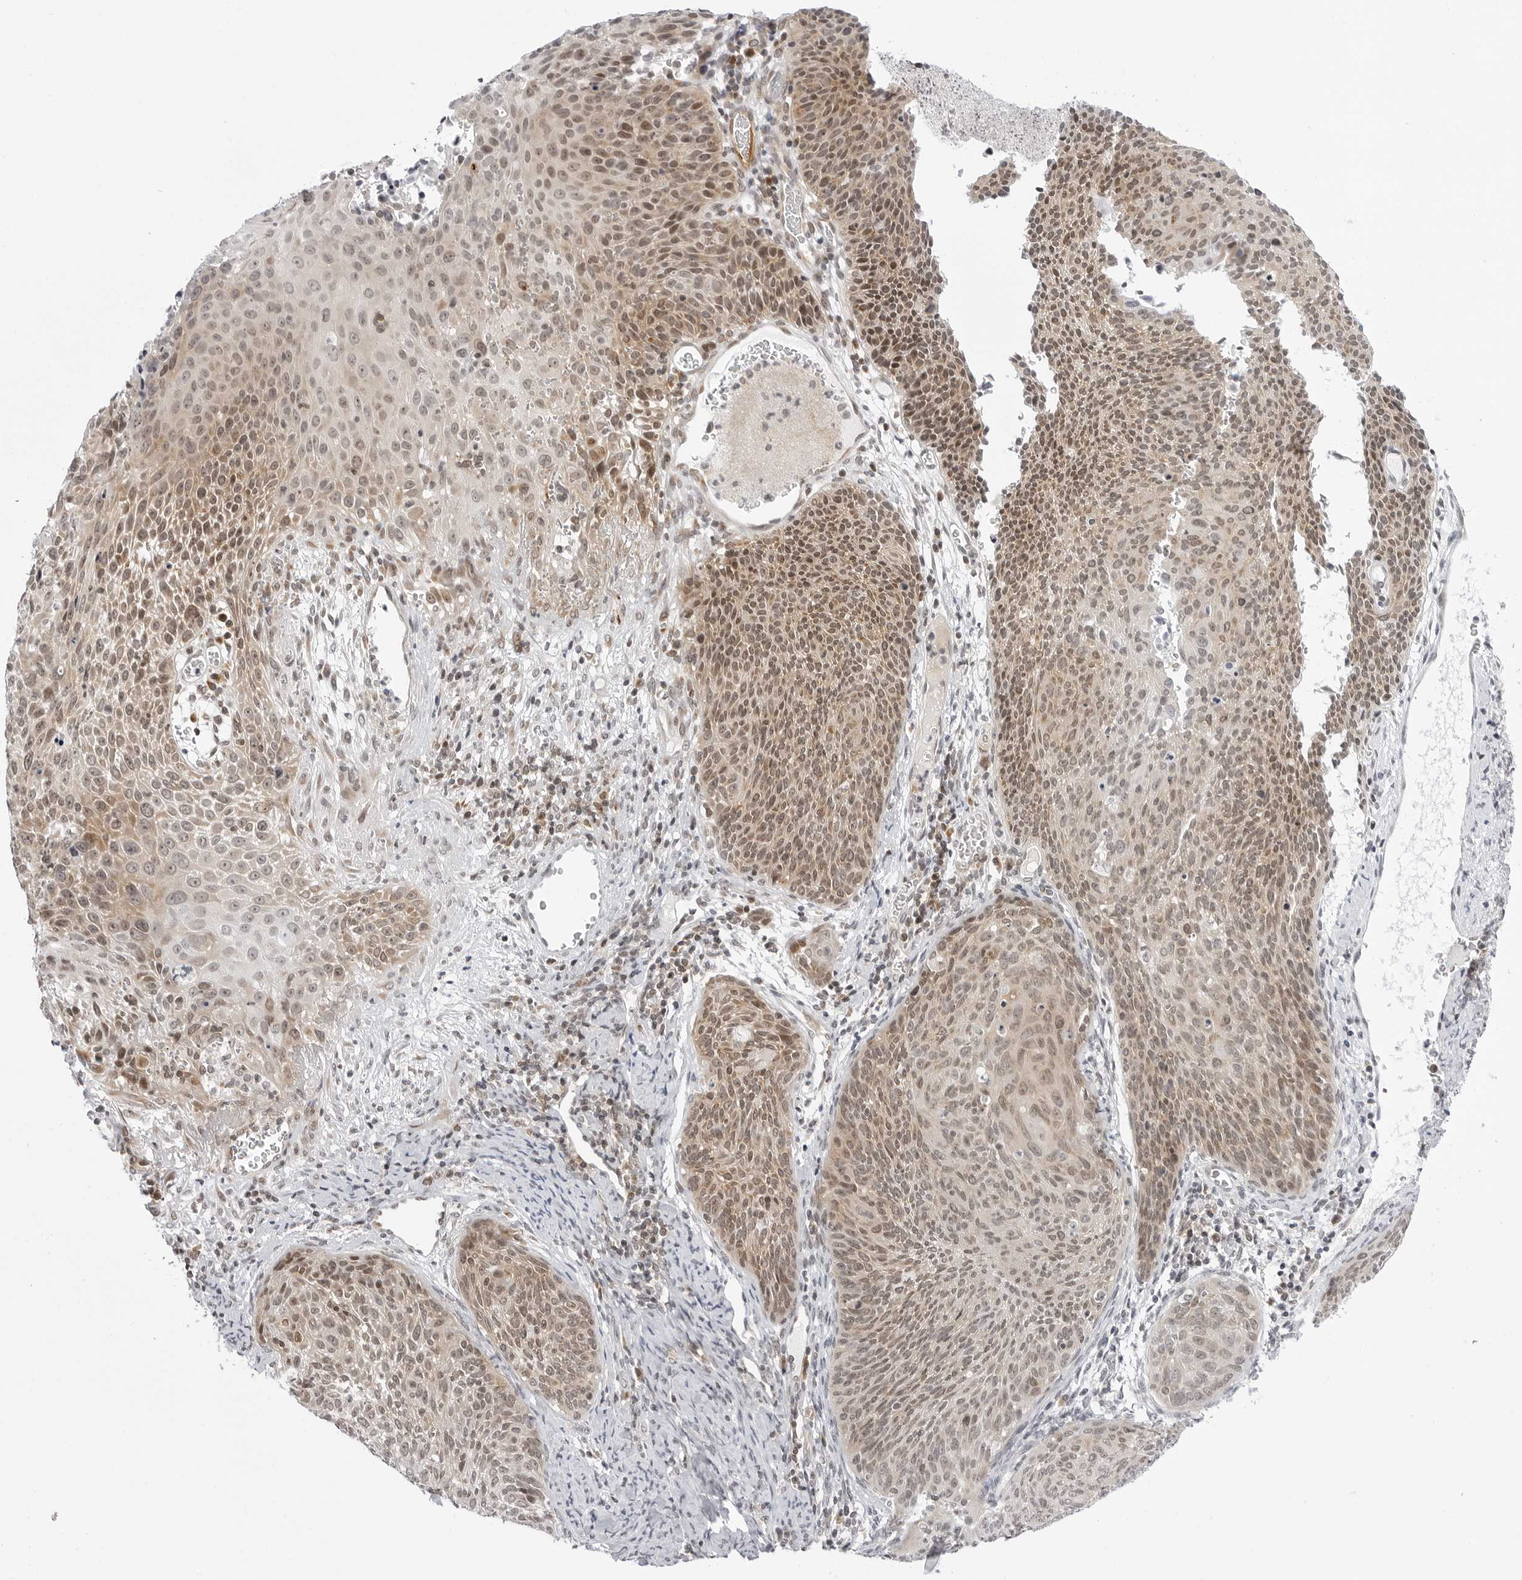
{"staining": {"intensity": "moderate", "quantity": "25%-75%", "location": "nuclear"}, "tissue": "cervical cancer", "cell_type": "Tumor cells", "image_type": "cancer", "snomed": [{"axis": "morphology", "description": "Squamous cell carcinoma, NOS"}, {"axis": "topography", "description": "Cervix"}], "caption": "Moderate nuclear protein expression is present in approximately 25%-75% of tumor cells in squamous cell carcinoma (cervical). (Brightfield microscopy of DAB IHC at high magnification).", "gene": "PPP2R5C", "patient": {"sex": "female", "age": 55}}